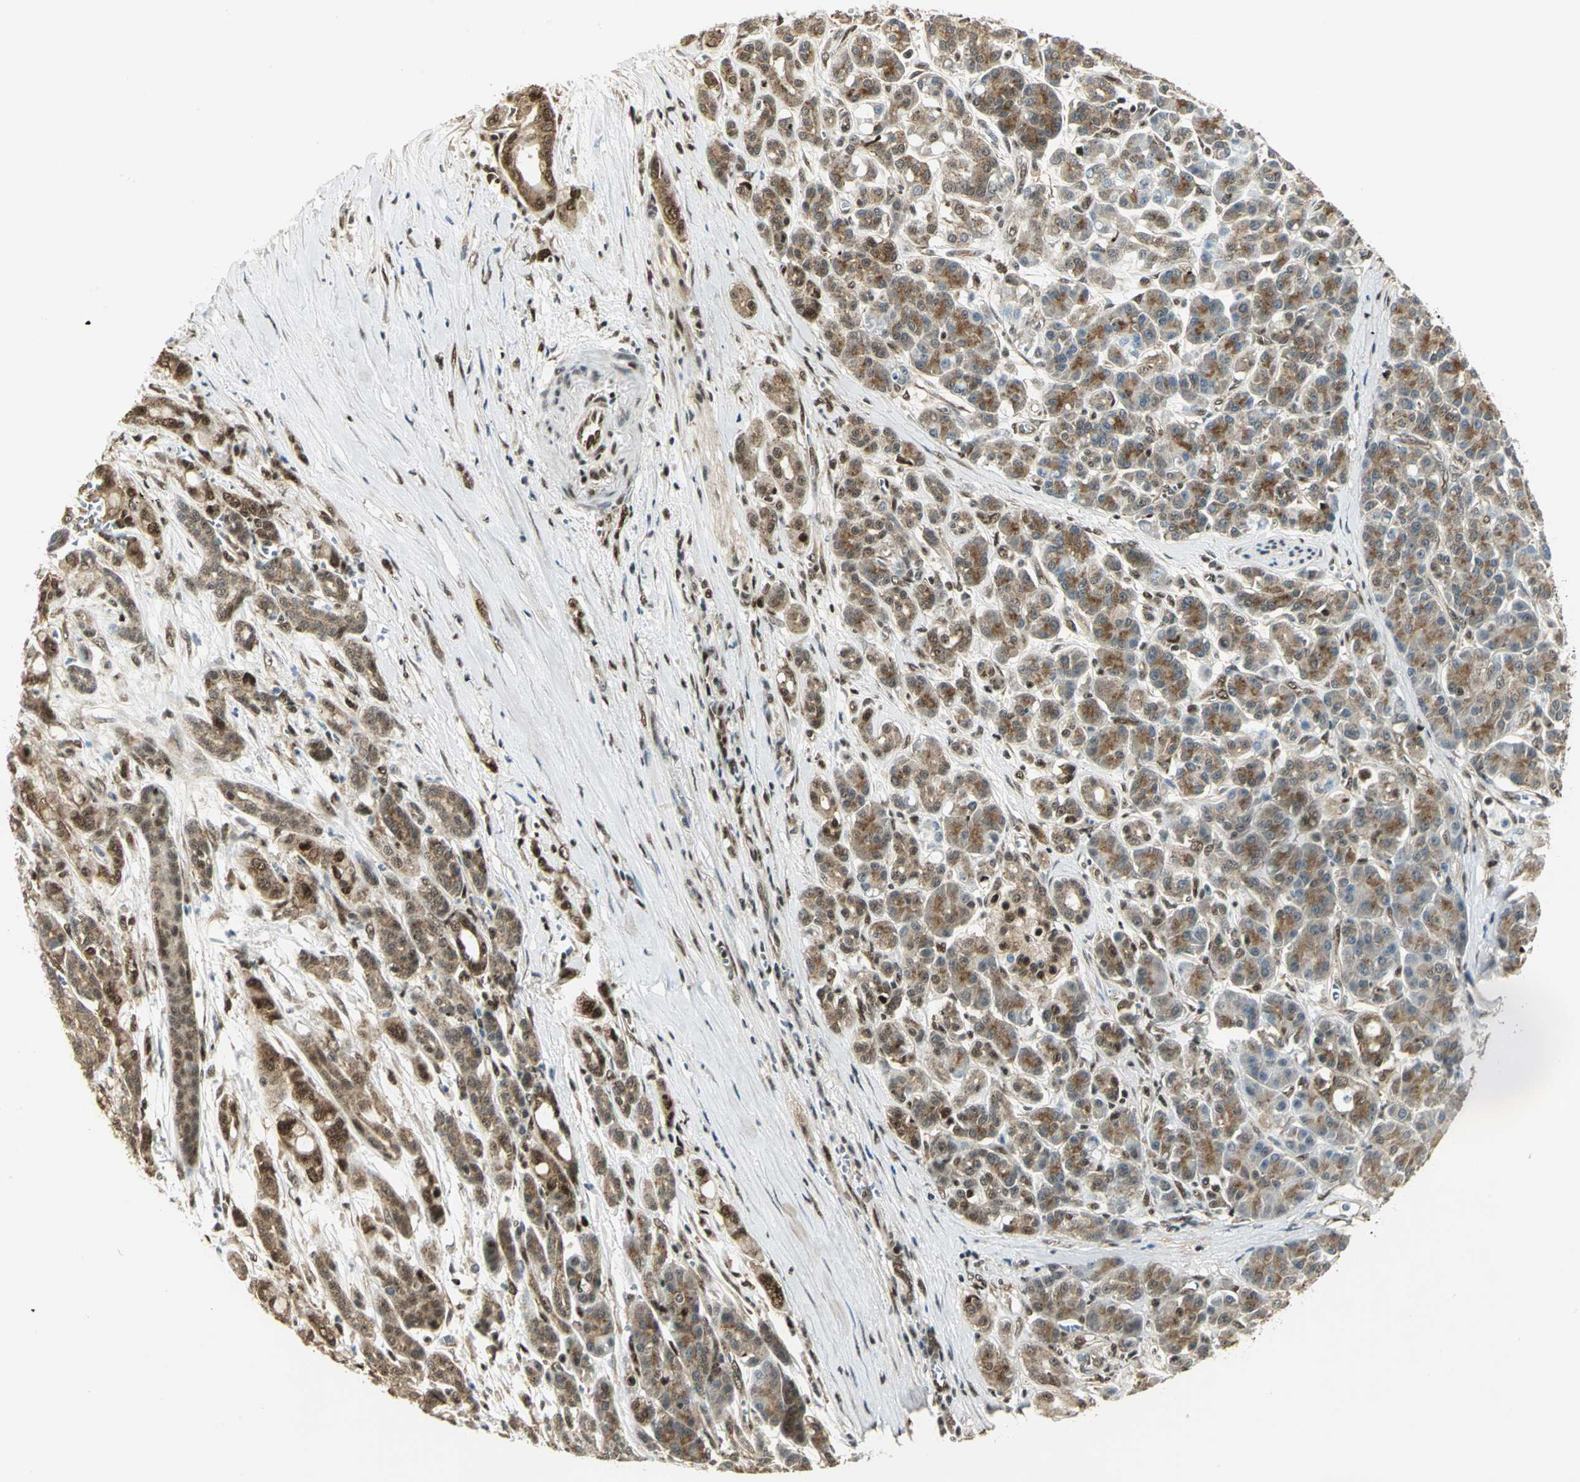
{"staining": {"intensity": "moderate", "quantity": ">75%", "location": "cytoplasmic/membranous"}, "tissue": "pancreatic cancer", "cell_type": "Tumor cells", "image_type": "cancer", "snomed": [{"axis": "morphology", "description": "Adenocarcinoma, NOS"}, {"axis": "topography", "description": "Pancreas"}], "caption": "Brown immunohistochemical staining in pancreatic cancer (adenocarcinoma) shows moderate cytoplasmic/membranous staining in approximately >75% of tumor cells.", "gene": "DDX5", "patient": {"sex": "male", "age": 59}}